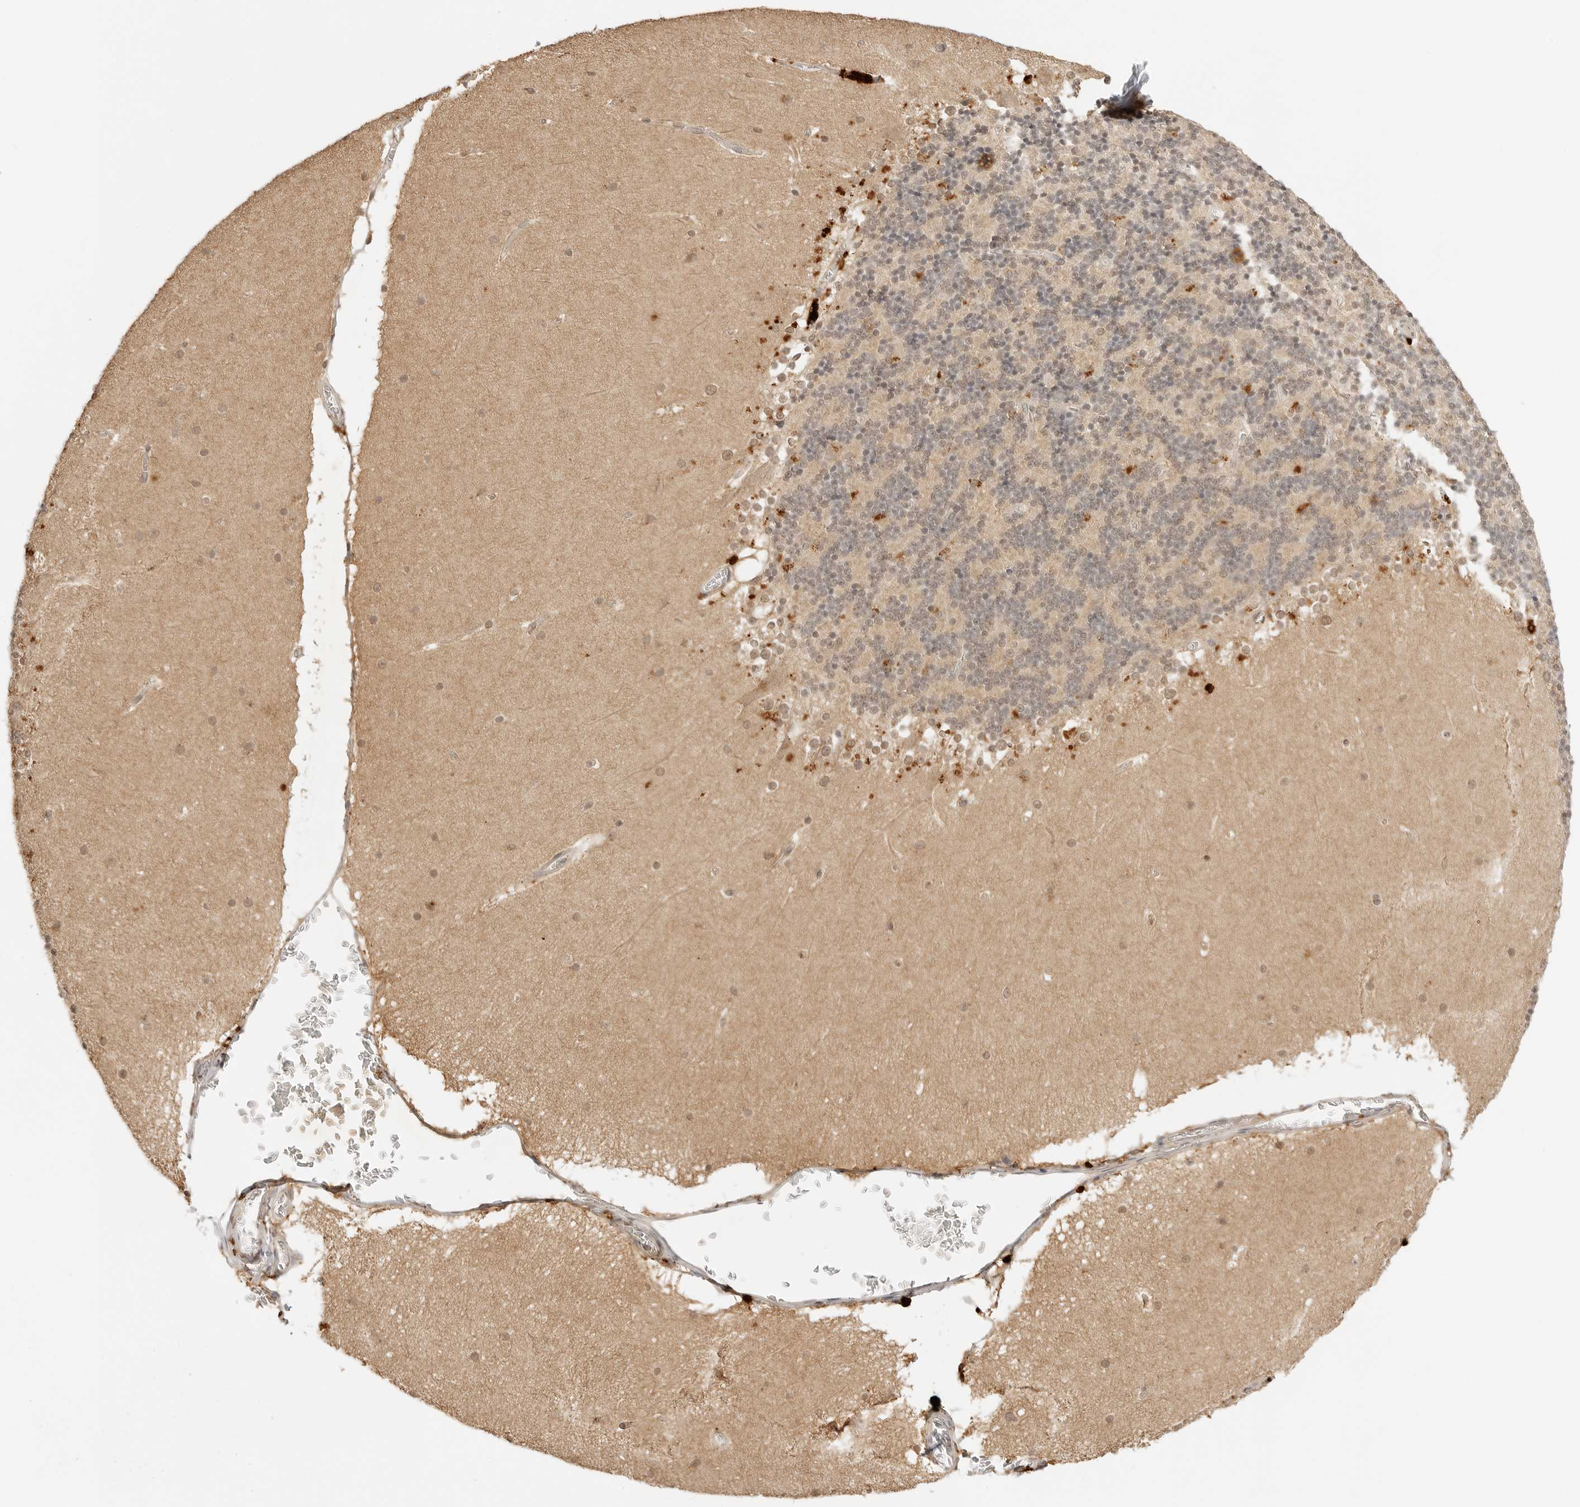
{"staining": {"intensity": "weak", "quantity": "25%-75%", "location": "cytoplasmic/membranous,nuclear"}, "tissue": "cerebellum", "cell_type": "Cells in granular layer", "image_type": "normal", "snomed": [{"axis": "morphology", "description": "Normal tissue, NOS"}, {"axis": "topography", "description": "Cerebellum"}], "caption": "Brown immunohistochemical staining in benign cerebellum shows weak cytoplasmic/membranous,nuclear positivity in approximately 25%-75% of cells in granular layer.", "gene": "EPHA1", "patient": {"sex": "female", "age": 19}}